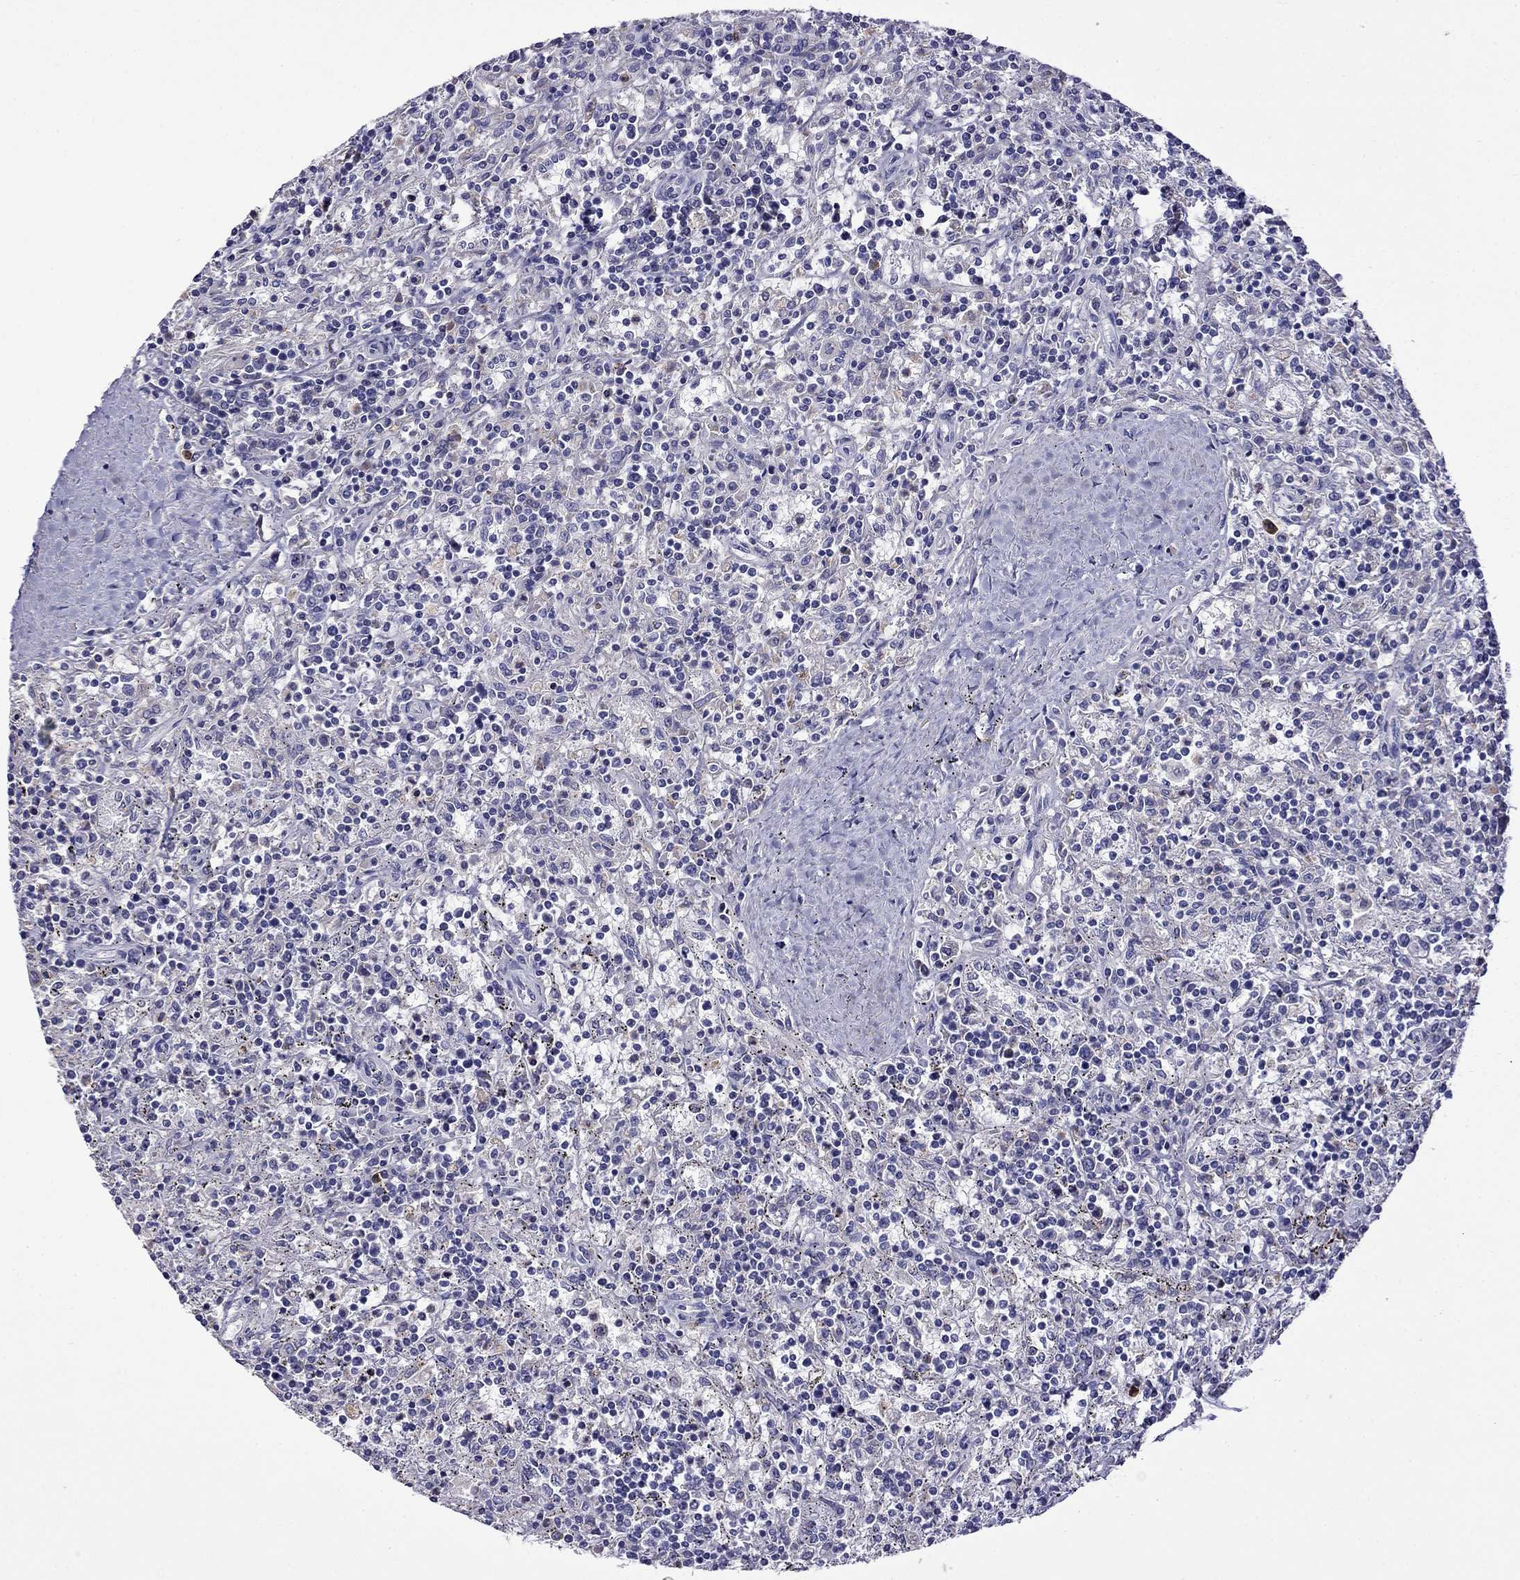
{"staining": {"intensity": "negative", "quantity": "none", "location": "none"}, "tissue": "lymphoma", "cell_type": "Tumor cells", "image_type": "cancer", "snomed": [{"axis": "morphology", "description": "Malignant lymphoma, non-Hodgkin's type, Low grade"}, {"axis": "topography", "description": "Spleen"}], "caption": "Malignant lymphoma, non-Hodgkin's type (low-grade) was stained to show a protein in brown. There is no significant staining in tumor cells.", "gene": "STAR", "patient": {"sex": "male", "age": 62}}